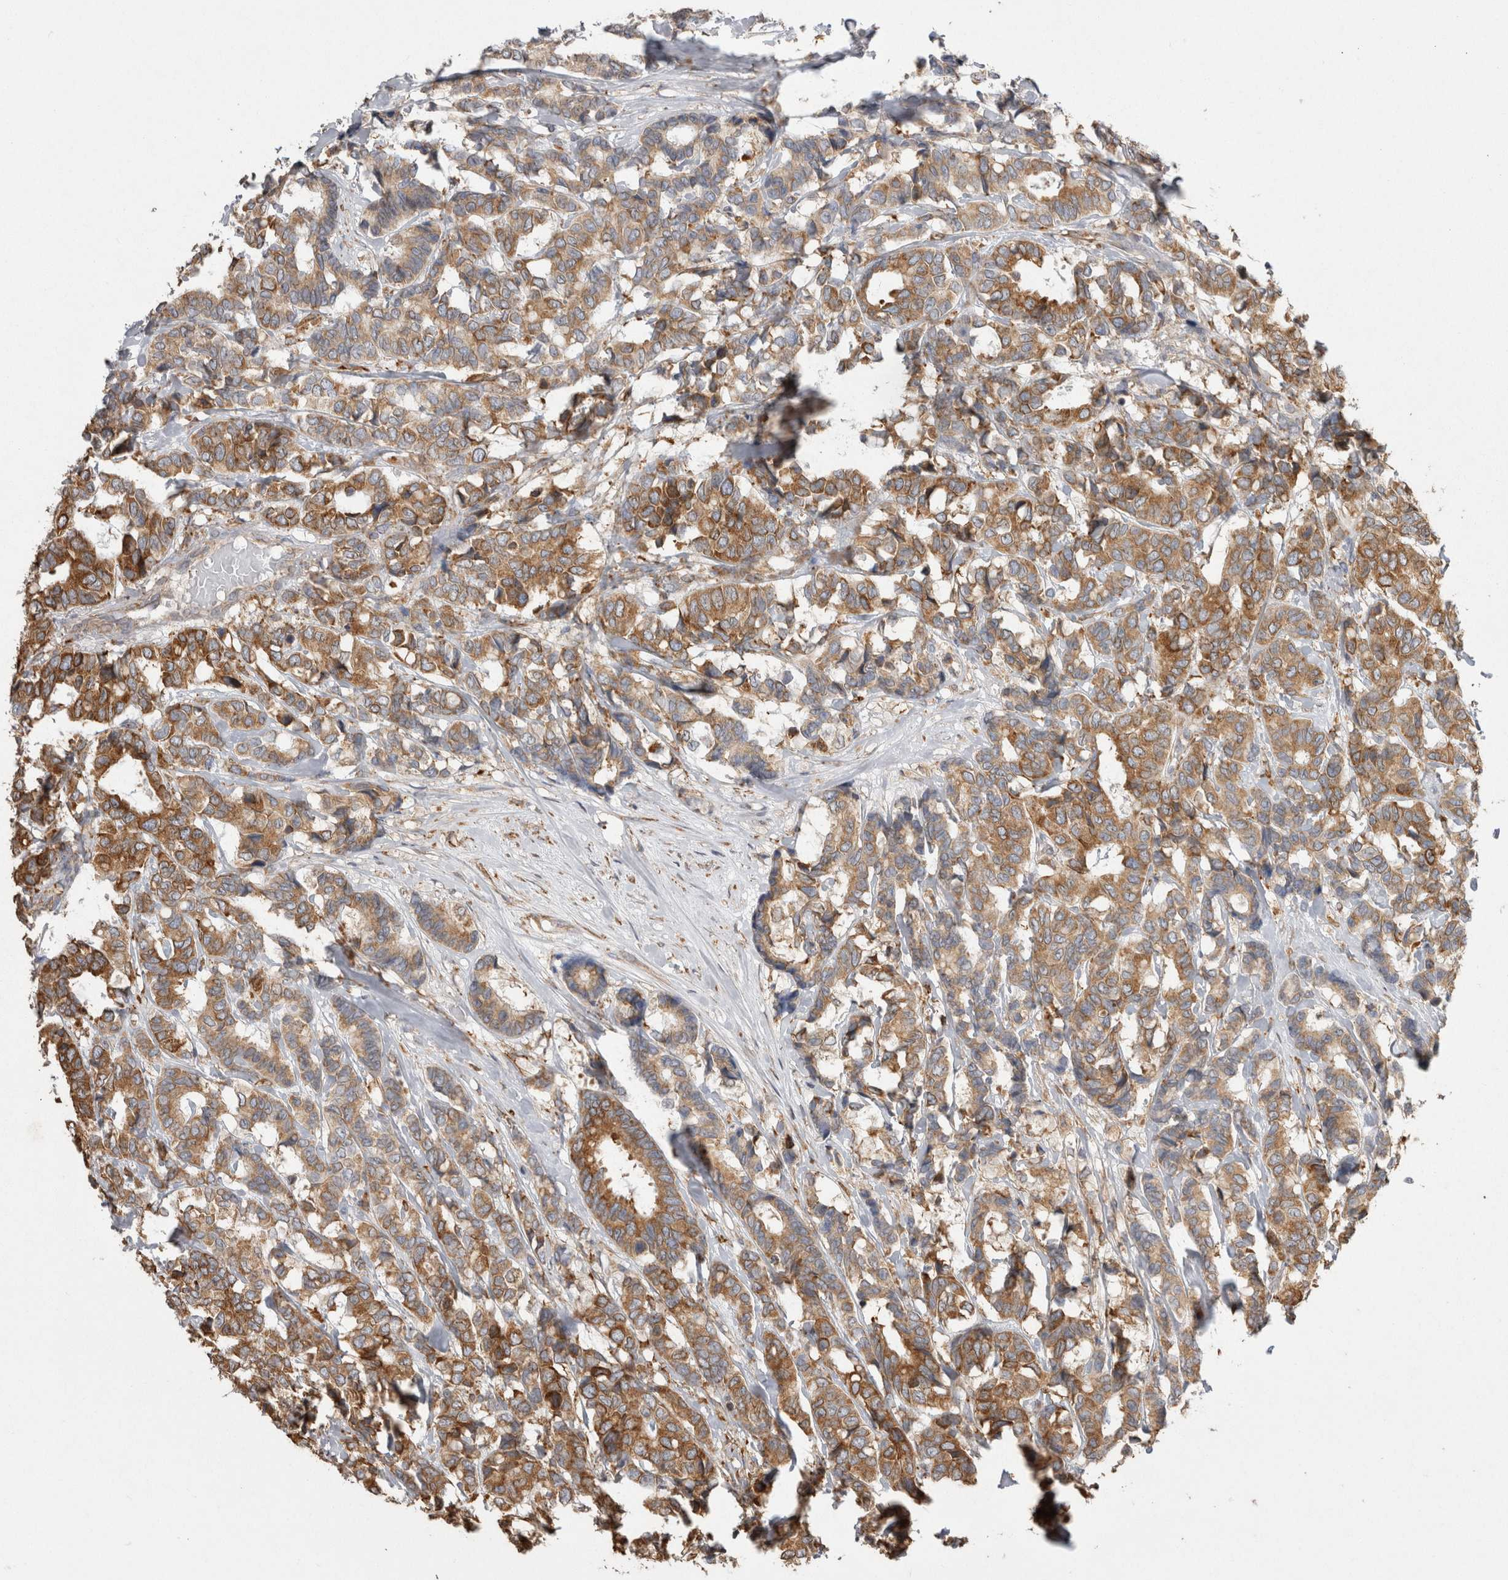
{"staining": {"intensity": "moderate", "quantity": ">75%", "location": "cytoplasmic/membranous"}, "tissue": "breast cancer", "cell_type": "Tumor cells", "image_type": "cancer", "snomed": [{"axis": "morphology", "description": "Duct carcinoma"}, {"axis": "topography", "description": "Breast"}], "caption": "Breast cancer stained with a brown dye shows moderate cytoplasmic/membranous positive positivity in about >75% of tumor cells.", "gene": "LRPAP1", "patient": {"sex": "female", "age": 87}}